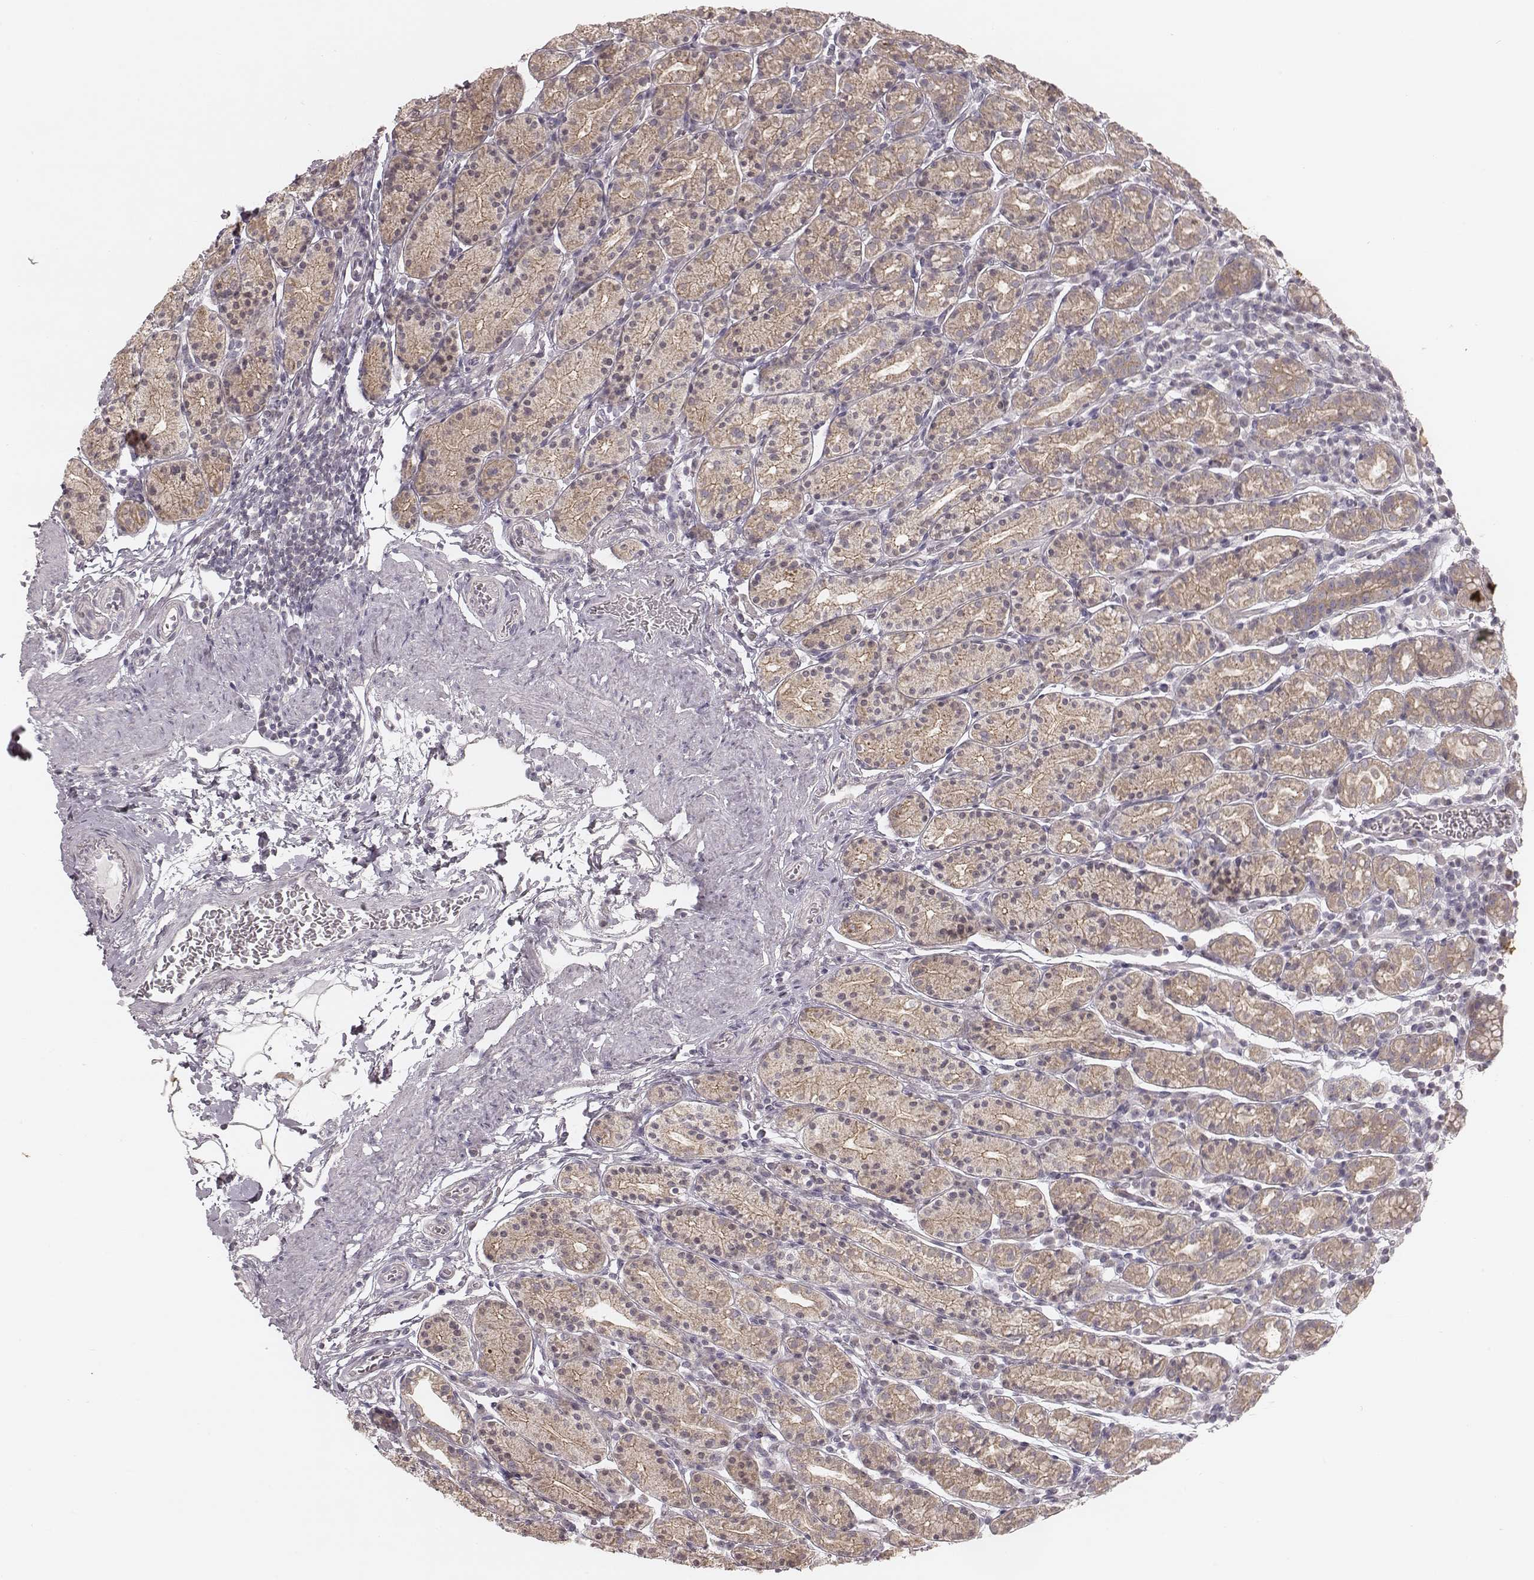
{"staining": {"intensity": "weak", "quantity": ">75%", "location": "cytoplasmic/membranous"}, "tissue": "stomach", "cell_type": "Glandular cells", "image_type": "normal", "snomed": [{"axis": "morphology", "description": "Normal tissue, NOS"}, {"axis": "topography", "description": "Stomach, upper"}, {"axis": "topography", "description": "Stomach"}], "caption": "This micrograph demonstrates unremarkable stomach stained with IHC to label a protein in brown. The cytoplasmic/membranous of glandular cells show weak positivity for the protein. Nuclei are counter-stained blue.", "gene": "TDRD5", "patient": {"sex": "male", "age": 62}}